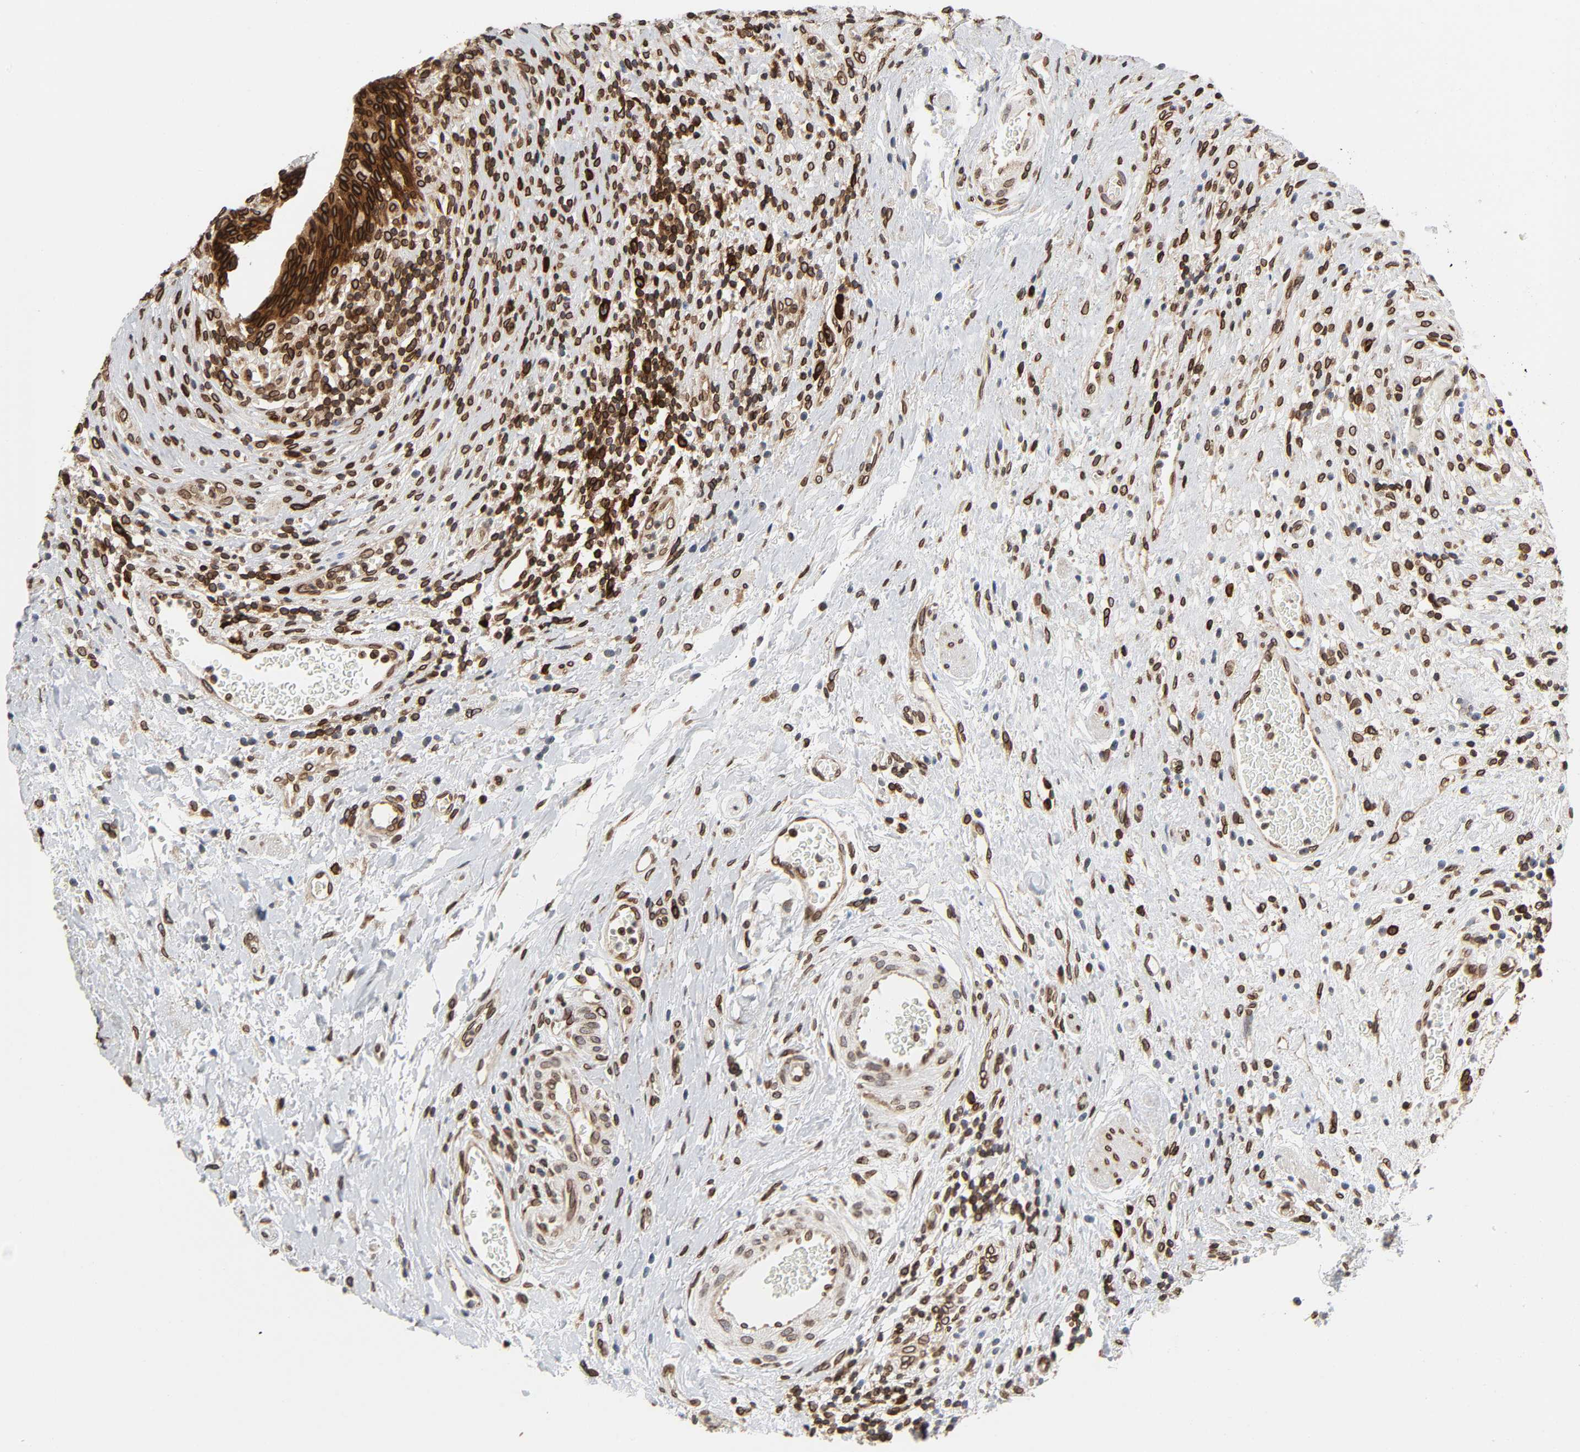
{"staining": {"intensity": "strong", "quantity": ">75%", "location": "cytoplasmic/membranous,nuclear"}, "tissue": "urinary bladder", "cell_type": "Urothelial cells", "image_type": "normal", "snomed": [{"axis": "morphology", "description": "Normal tissue, NOS"}, {"axis": "morphology", "description": "Urothelial carcinoma, High grade"}, {"axis": "topography", "description": "Urinary bladder"}], "caption": "Urinary bladder was stained to show a protein in brown. There is high levels of strong cytoplasmic/membranous,nuclear staining in approximately >75% of urothelial cells. The staining is performed using DAB (3,3'-diaminobenzidine) brown chromogen to label protein expression. The nuclei are counter-stained blue using hematoxylin.", "gene": "RANGAP1", "patient": {"sex": "male", "age": 51}}